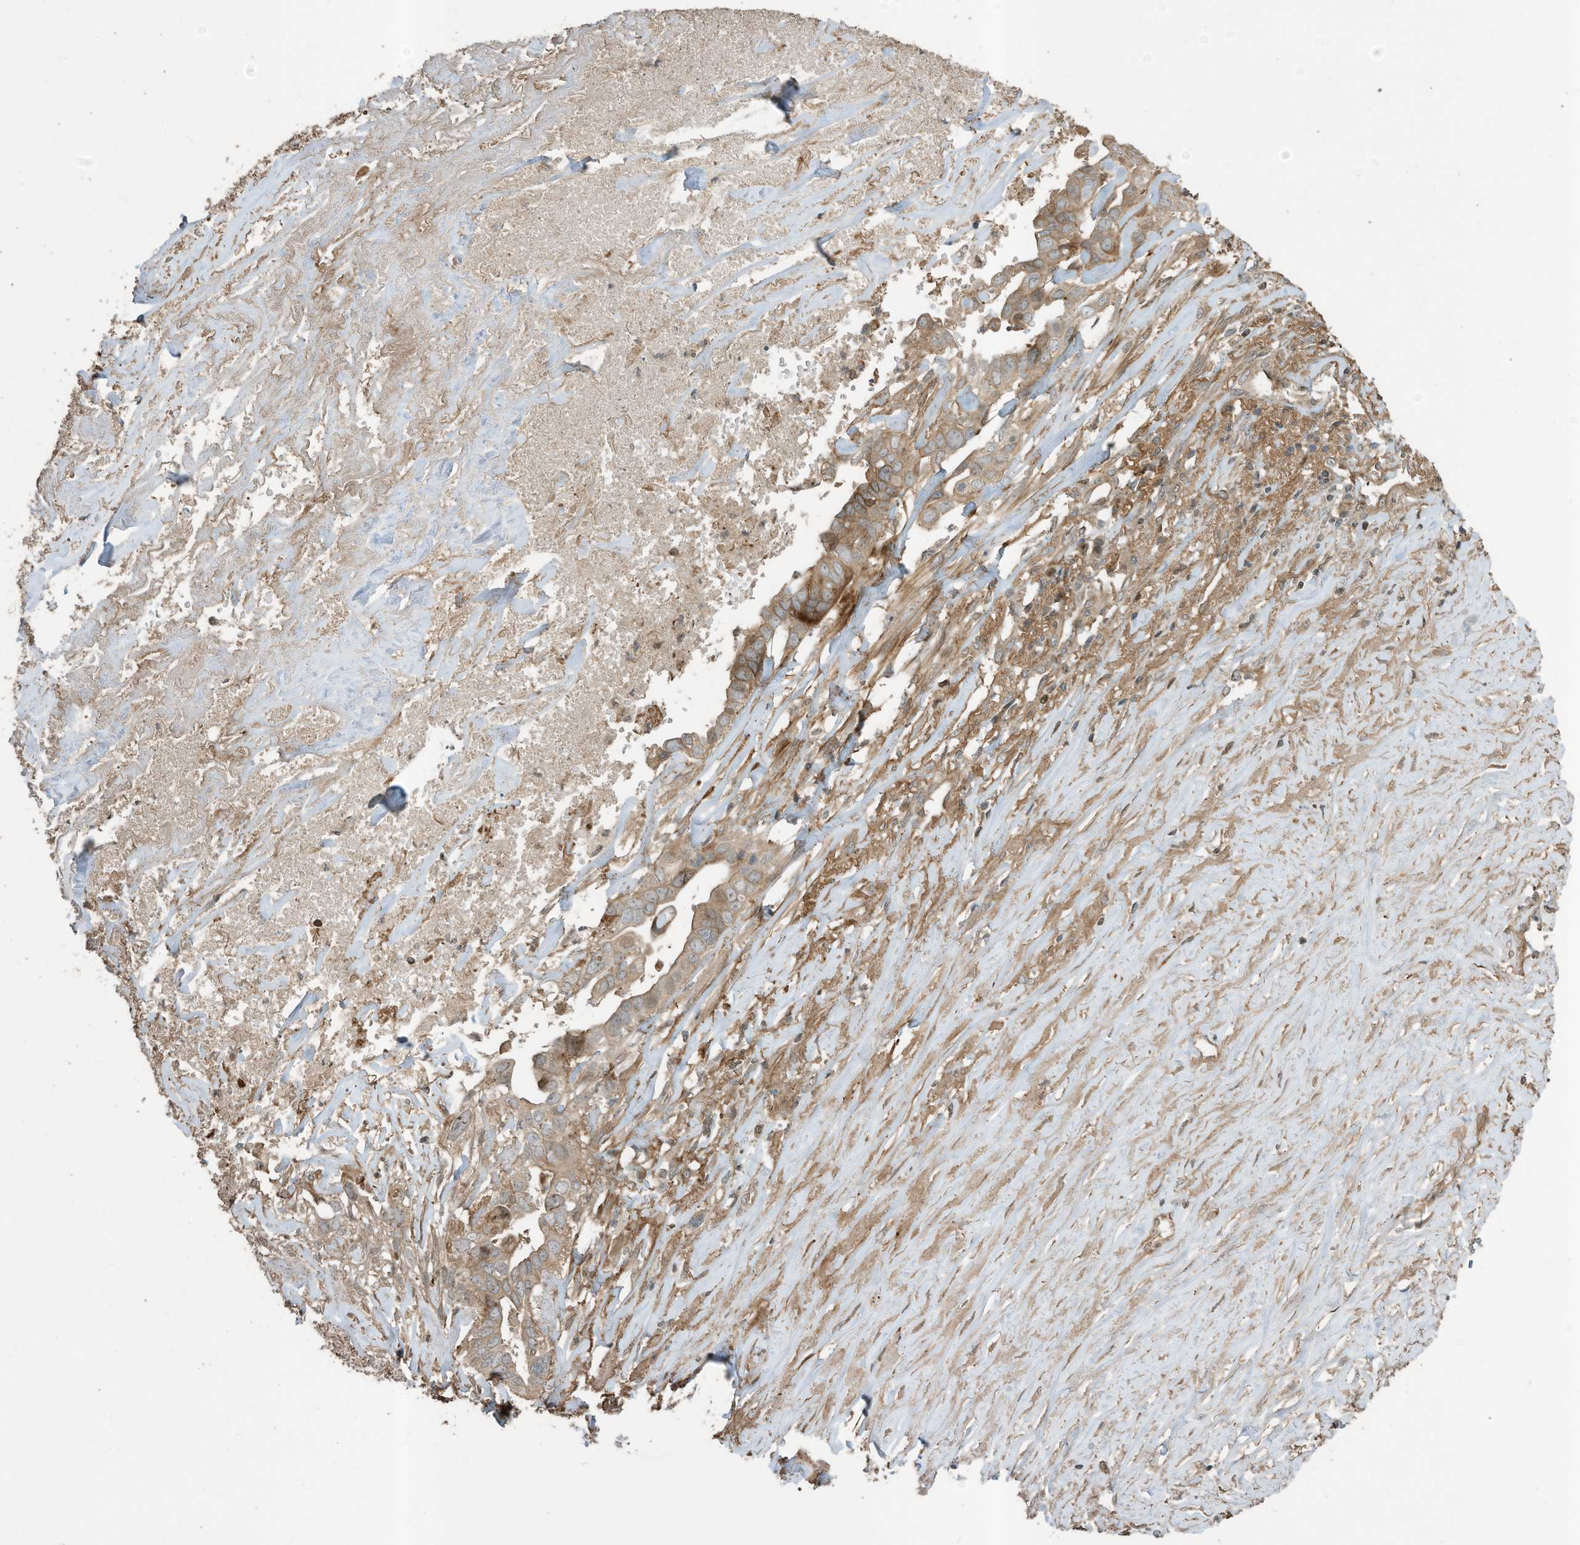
{"staining": {"intensity": "moderate", "quantity": ">75%", "location": "cytoplasmic/membranous"}, "tissue": "liver cancer", "cell_type": "Tumor cells", "image_type": "cancer", "snomed": [{"axis": "morphology", "description": "Cholangiocarcinoma"}, {"axis": "topography", "description": "Liver"}], "caption": "A histopathology image of cholangiocarcinoma (liver) stained for a protein displays moderate cytoplasmic/membranous brown staining in tumor cells.", "gene": "ZNF653", "patient": {"sex": "female", "age": 79}}